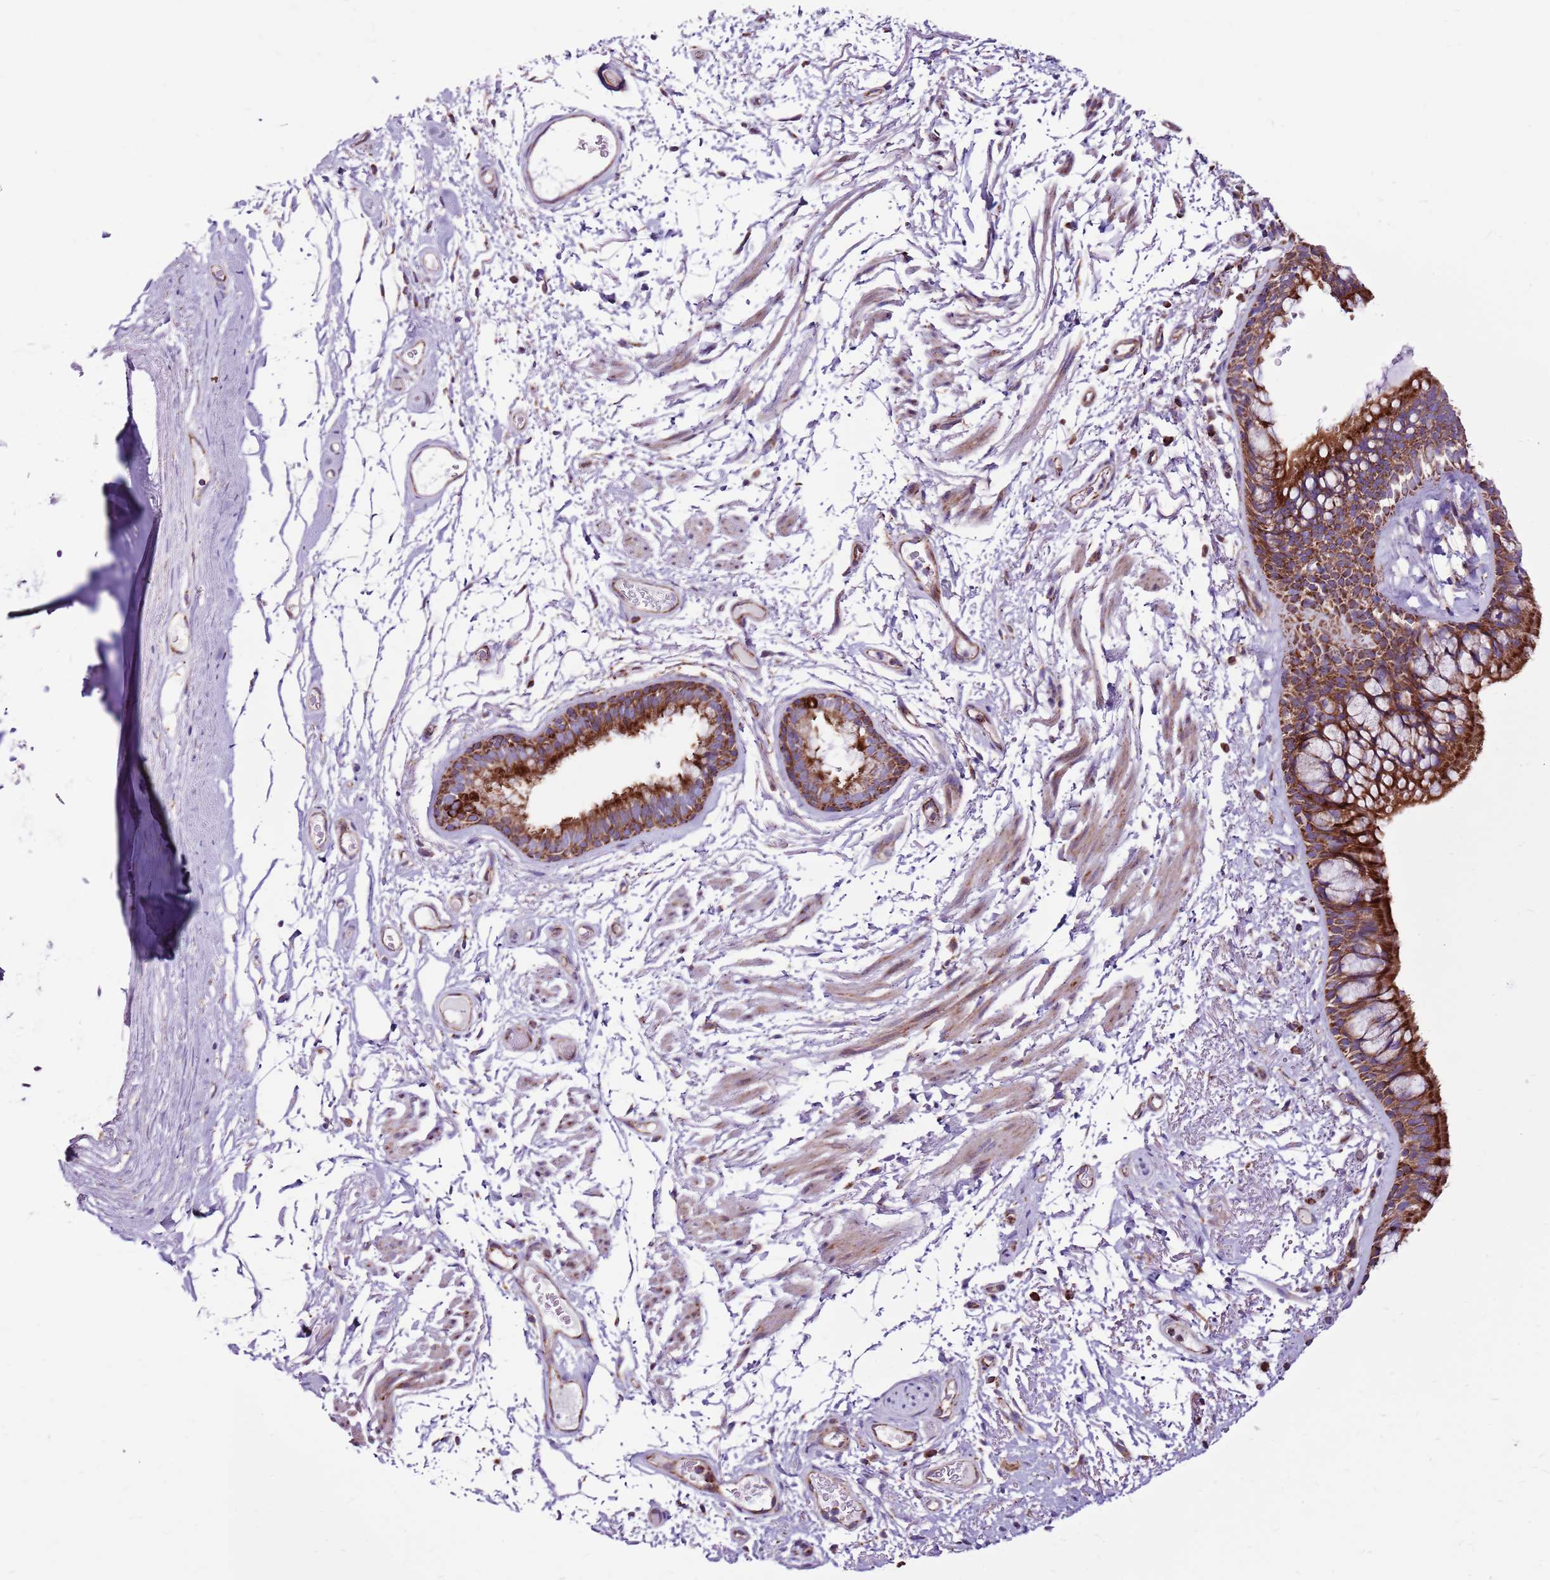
{"staining": {"intensity": "strong", "quantity": ">75%", "location": "cytoplasmic/membranous"}, "tissue": "bronchus", "cell_type": "Respiratory epithelial cells", "image_type": "normal", "snomed": [{"axis": "morphology", "description": "Normal tissue, NOS"}, {"axis": "topography", "description": "Cartilage tissue"}, {"axis": "topography", "description": "Bronchus"}], "caption": "An image of bronchus stained for a protein displays strong cytoplasmic/membranous brown staining in respiratory epithelial cells. Nuclei are stained in blue.", "gene": "HECTD4", "patient": {"sex": "female", "age": 73}}